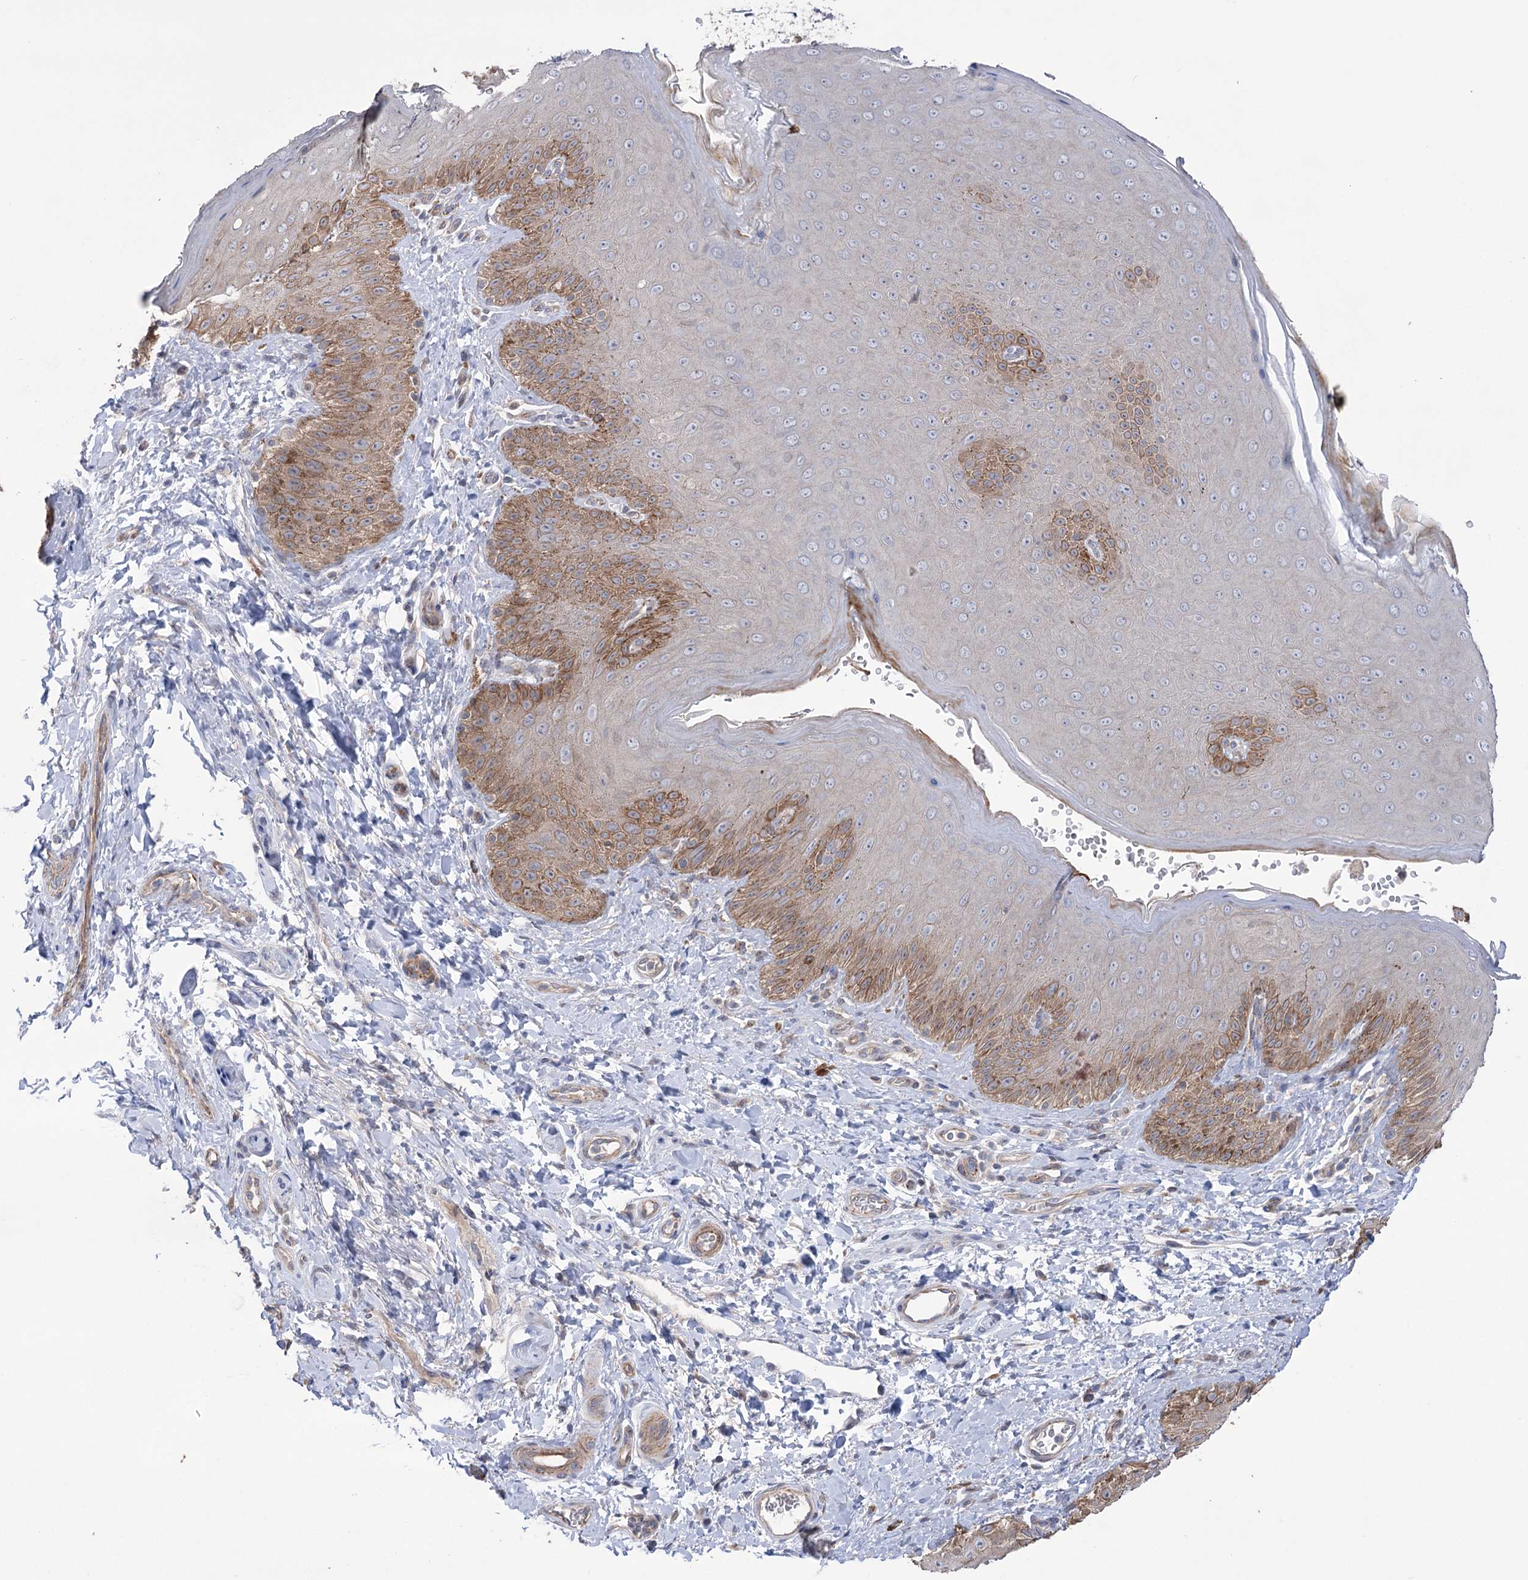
{"staining": {"intensity": "moderate", "quantity": "25%-75%", "location": "cytoplasmic/membranous"}, "tissue": "skin", "cell_type": "Epidermal cells", "image_type": "normal", "snomed": [{"axis": "morphology", "description": "Normal tissue, NOS"}, {"axis": "topography", "description": "Anal"}], "caption": "Protein staining reveals moderate cytoplasmic/membranous positivity in approximately 25%-75% of epidermal cells in normal skin.", "gene": "TRIM71", "patient": {"sex": "male", "age": 44}}